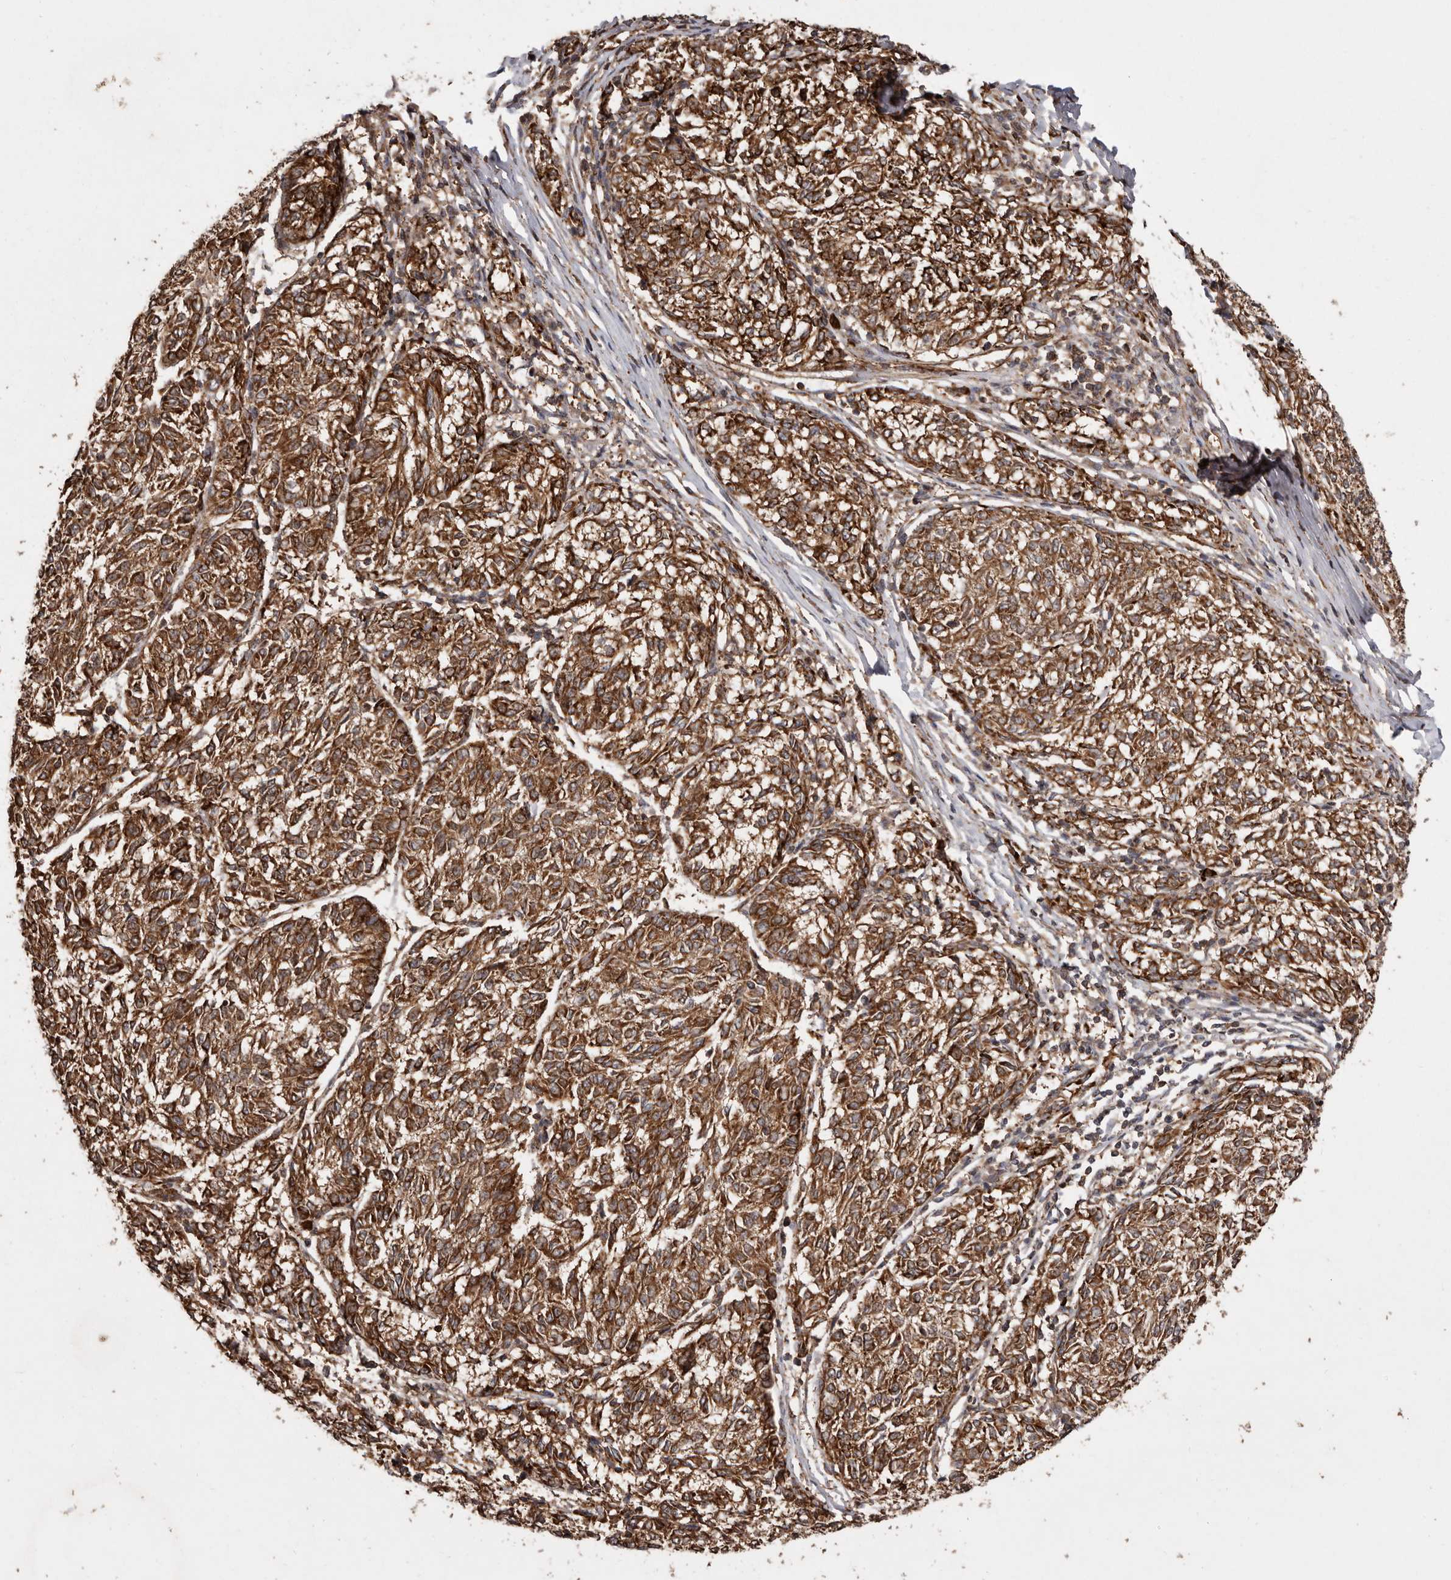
{"staining": {"intensity": "strong", "quantity": ">75%", "location": "cytoplasmic/membranous"}, "tissue": "melanoma", "cell_type": "Tumor cells", "image_type": "cancer", "snomed": [{"axis": "morphology", "description": "Malignant melanoma, NOS"}, {"axis": "topography", "description": "Skin"}], "caption": "A brown stain highlights strong cytoplasmic/membranous expression of a protein in human melanoma tumor cells.", "gene": "FLAD1", "patient": {"sex": "female", "age": 72}}